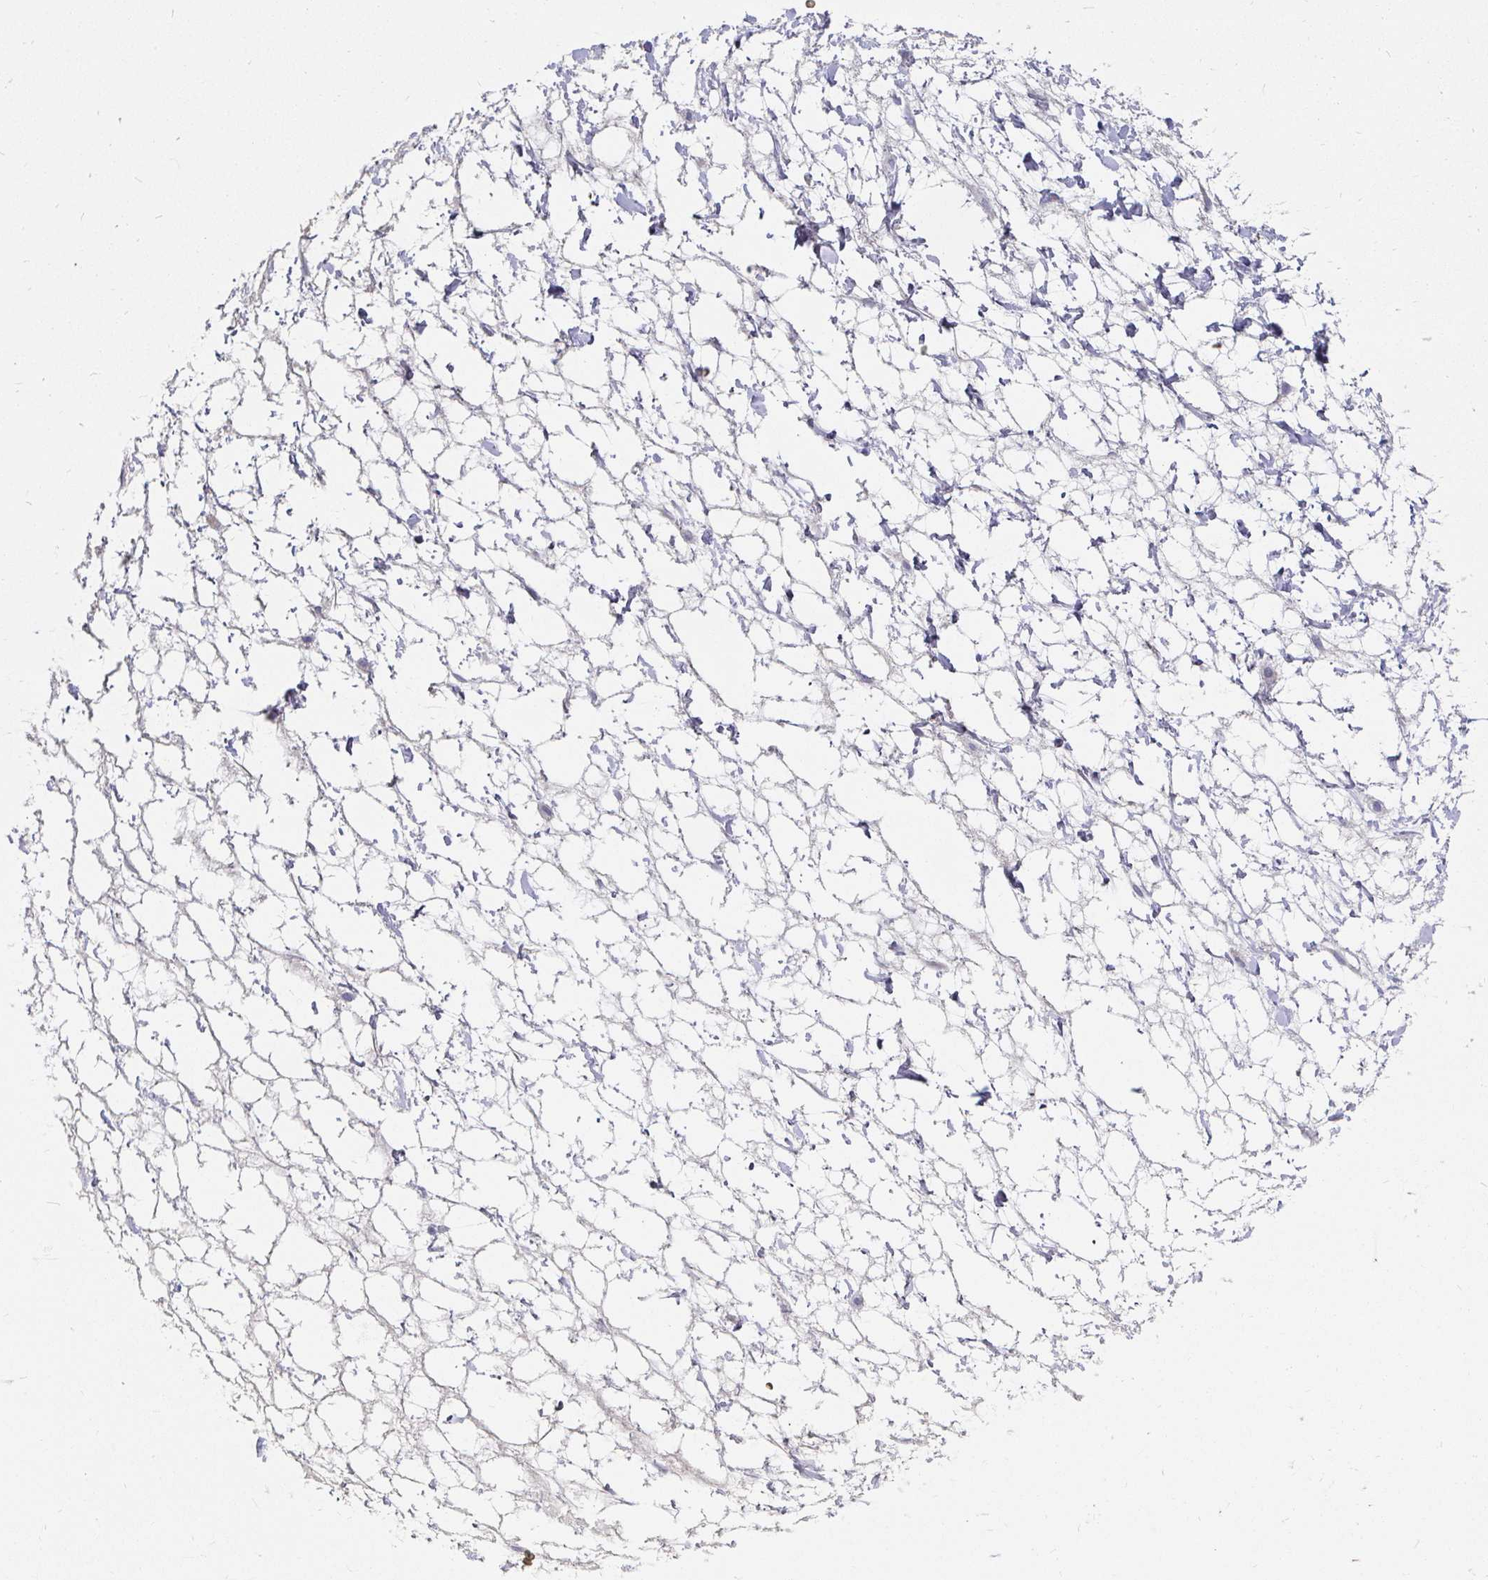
{"staining": {"intensity": "negative", "quantity": "none", "location": "none"}, "tissue": "adipose tissue", "cell_type": "Adipocytes", "image_type": "normal", "snomed": [{"axis": "morphology", "description": "Normal tissue, NOS"}, {"axis": "topography", "description": "Lymph node"}, {"axis": "topography", "description": "Cartilage tissue"}, {"axis": "topography", "description": "Nasopharynx"}], "caption": "The image displays no significant expression in adipocytes of adipose tissue. The staining is performed using DAB brown chromogen with nuclei counter-stained in using hematoxylin.", "gene": "FGF21", "patient": {"sex": "male", "age": 63}}